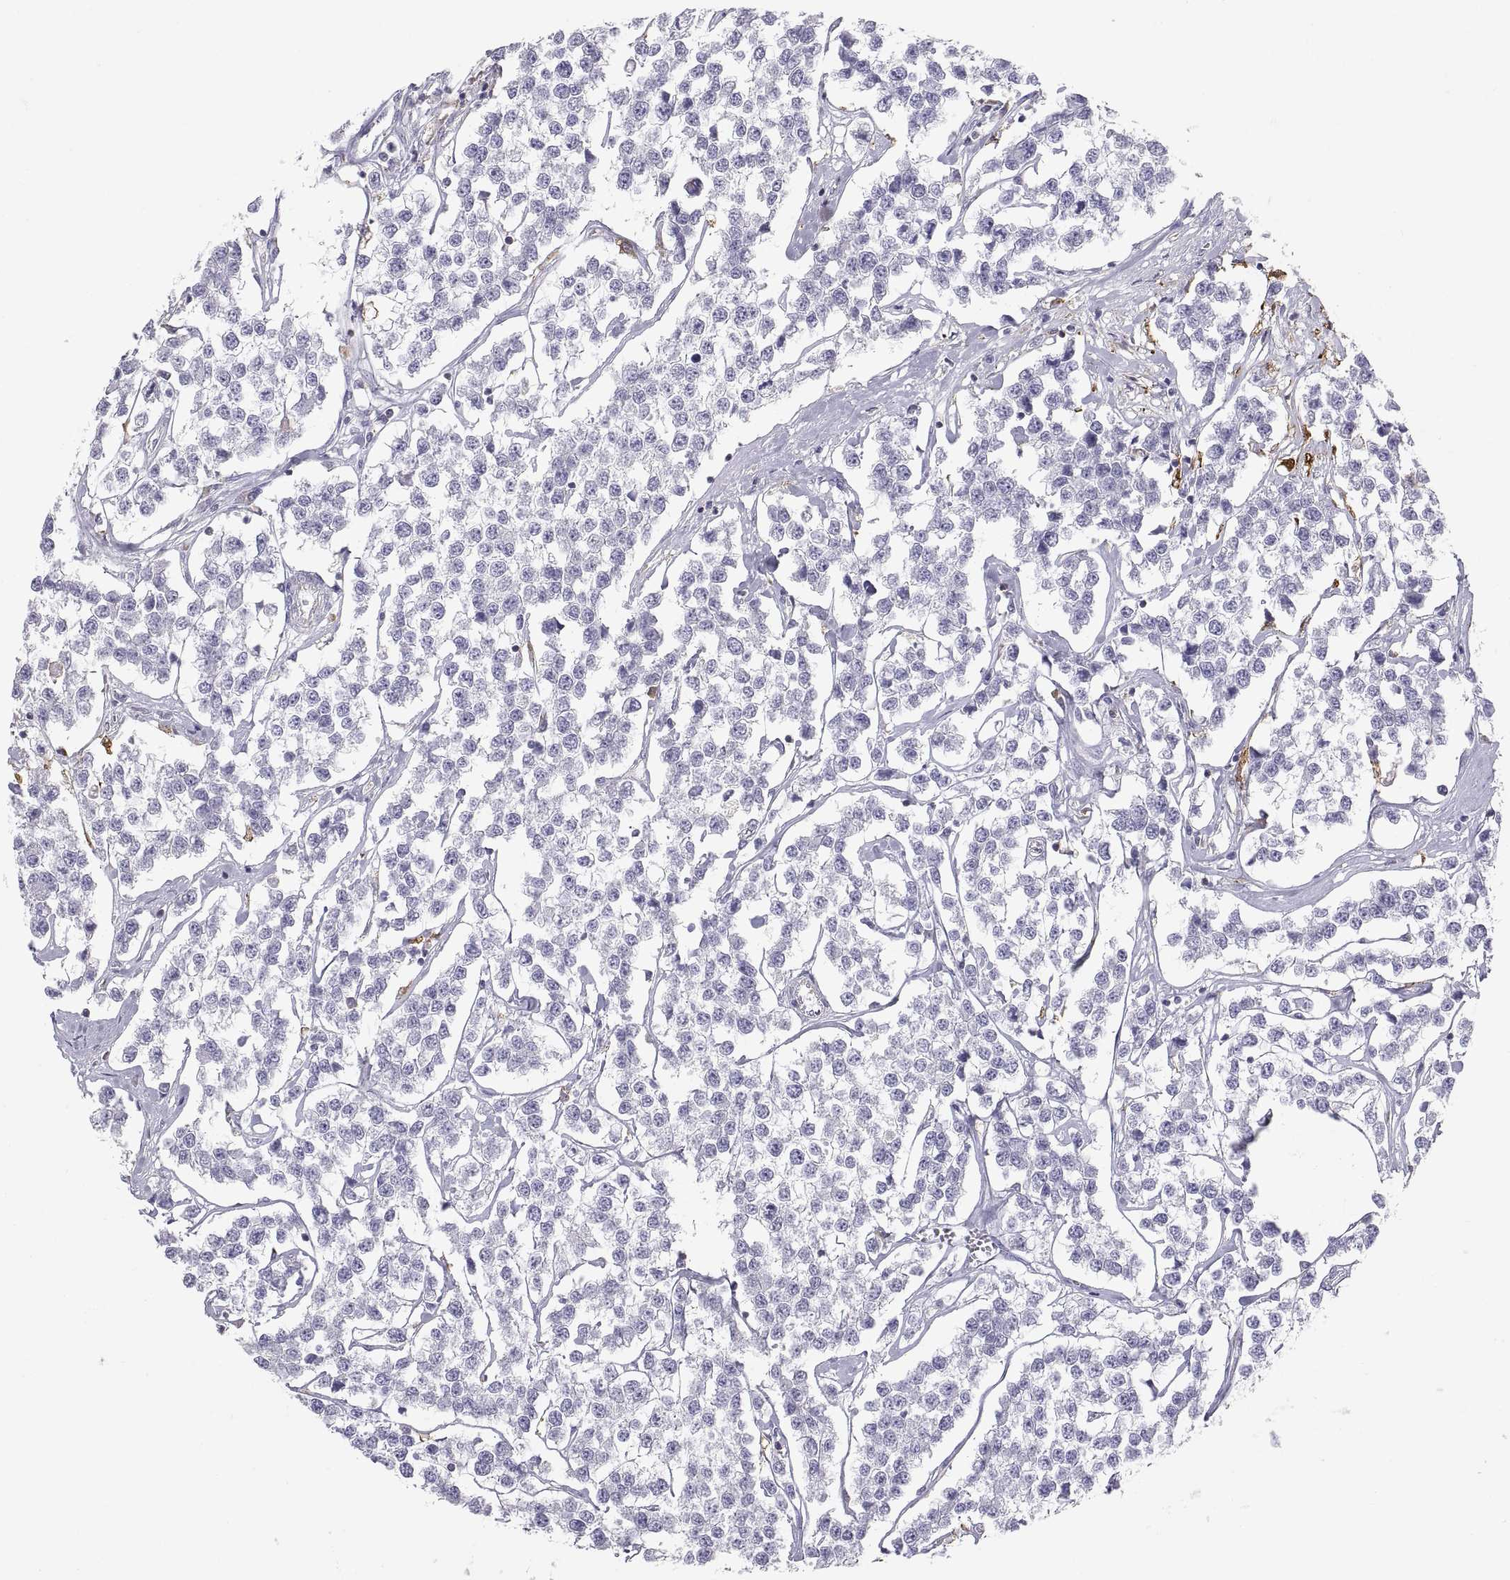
{"staining": {"intensity": "negative", "quantity": "none", "location": "none"}, "tissue": "testis cancer", "cell_type": "Tumor cells", "image_type": "cancer", "snomed": [{"axis": "morphology", "description": "Seminoma, NOS"}, {"axis": "topography", "description": "Testis"}], "caption": "This is an immunohistochemistry micrograph of human seminoma (testis). There is no positivity in tumor cells.", "gene": "ERO1A", "patient": {"sex": "male", "age": 59}}